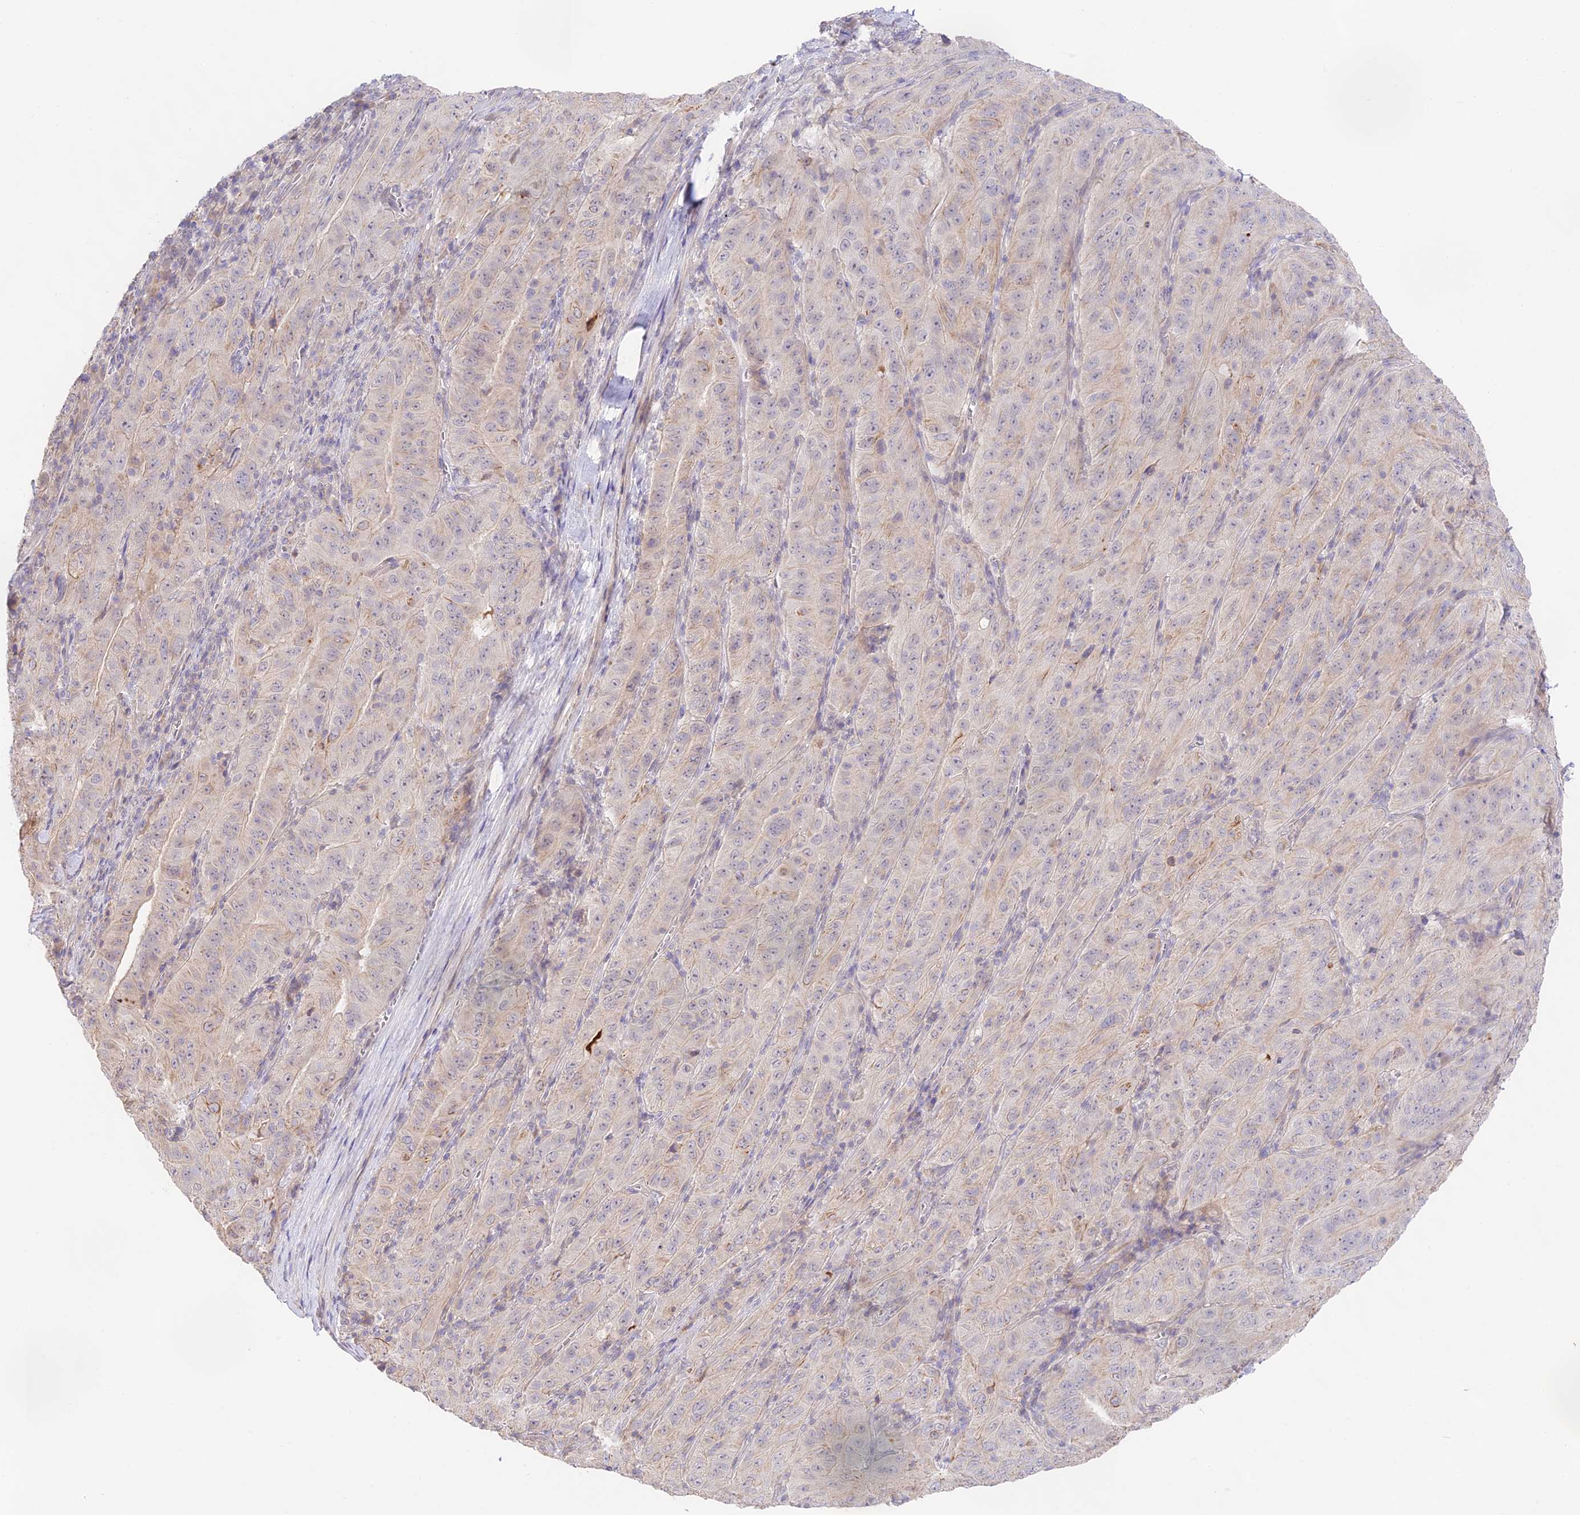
{"staining": {"intensity": "negative", "quantity": "none", "location": "none"}, "tissue": "pancreatic cancer", "cell_type": "Tumor cells", "image_type": "cancer", "snomed": [{"axis": "morphology", "description": "Adenocarcinoma, NOS"}, {"axis": "topography", "description": "Pancreas"}], "caption": "This is an immunohistochemistry (IHC) photomicrograph of adenocarcinoma (pancreatic). There is no staining in tumor cells.", "gene": "CAMSAP3", "patient": {"sex": "male", "age": 63}}